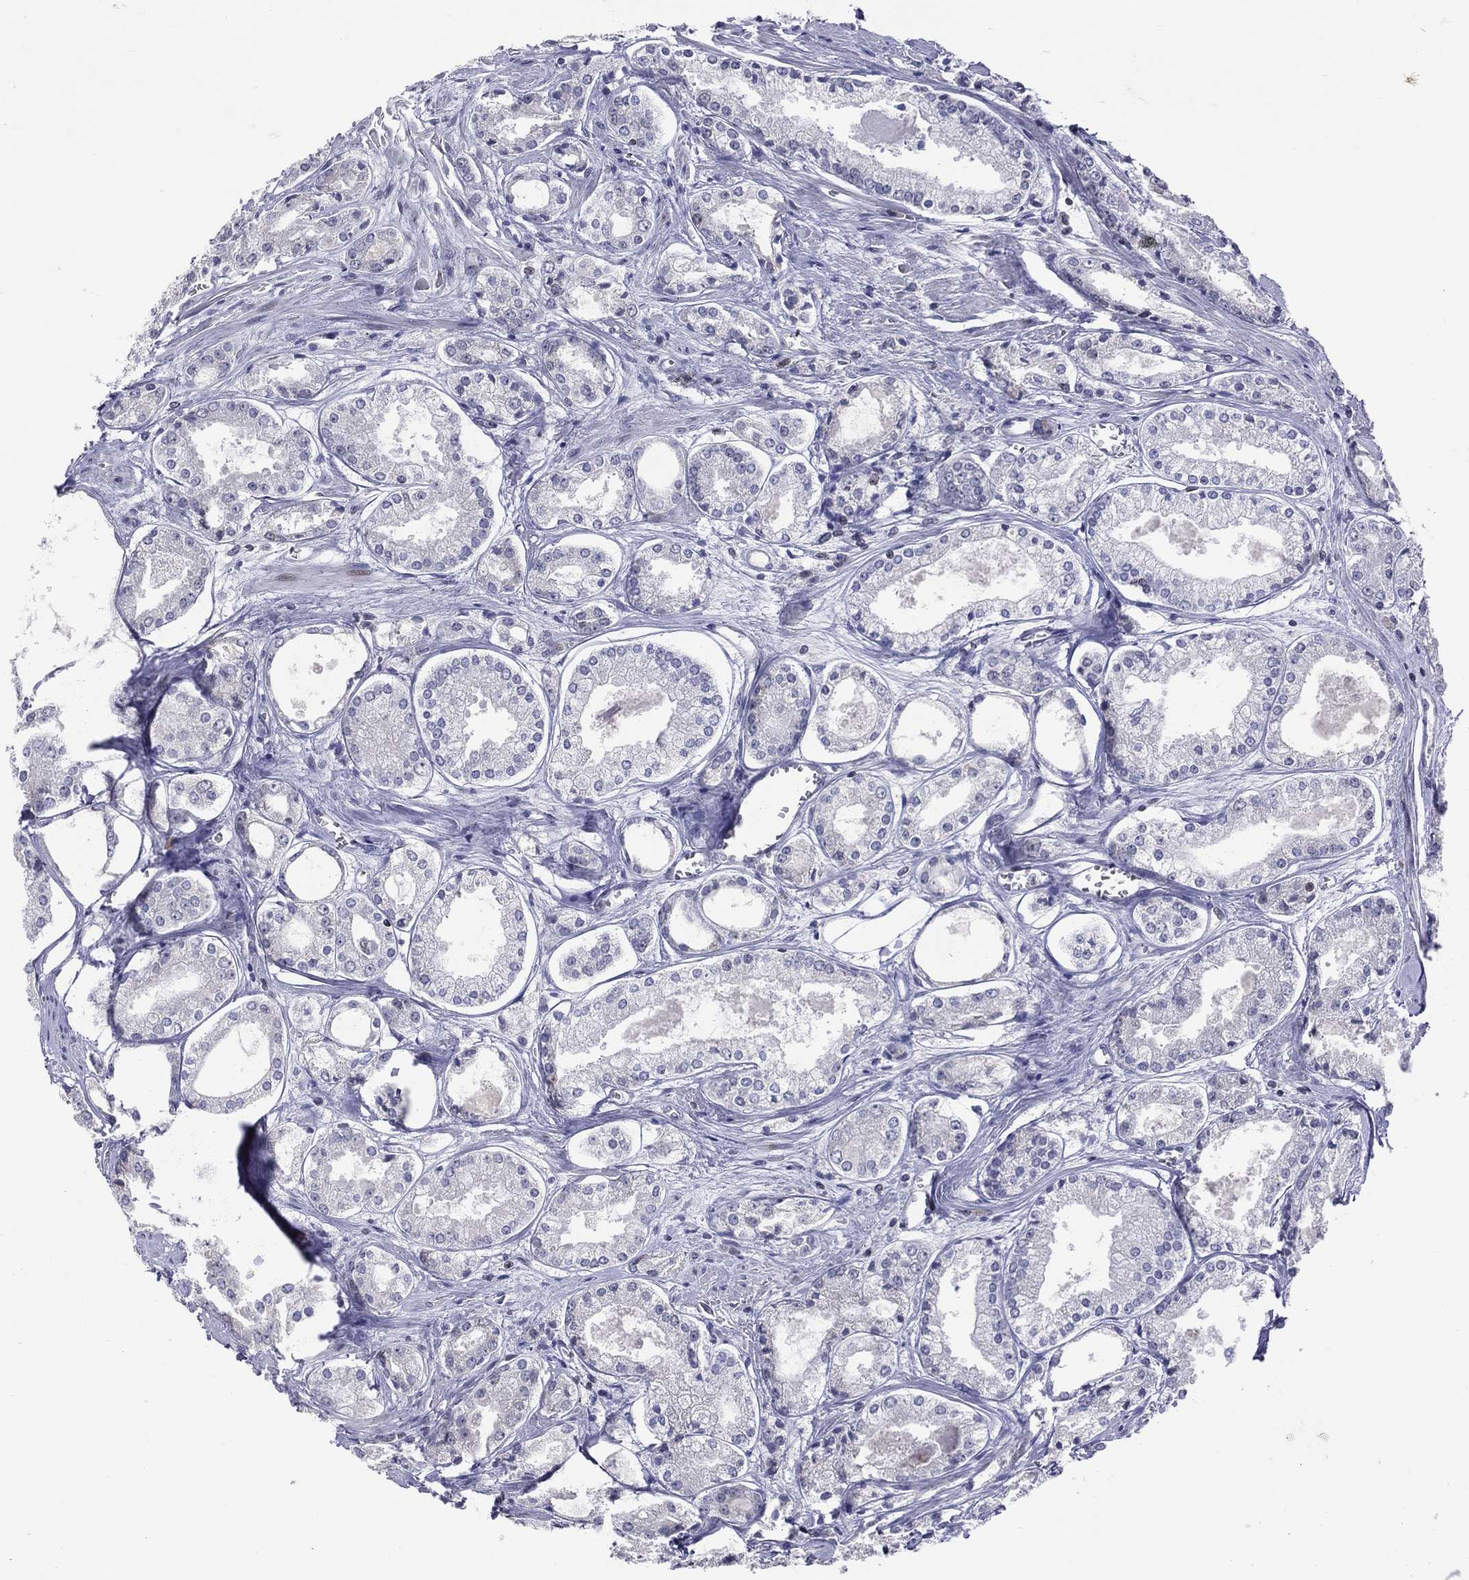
{"staining": {"intensity": "negative", "quantity": "none", "location": "none"}, "tissue": "prostate cancer", "cell_type": "Tumor cells", "image_type": "cancer", "snomed": [{"axis": "morphology", "description": "Adenocarcinoma, NOS"}, {"axis": "topography", "description": "Prostate"}], "caption": "Photomicrograph shows no protein expression in tumor cells of prostate cancer (adenocarcinoma) tissue.", "gene": "DBF4B", "patient": {"sex": "male", "age": 72}}